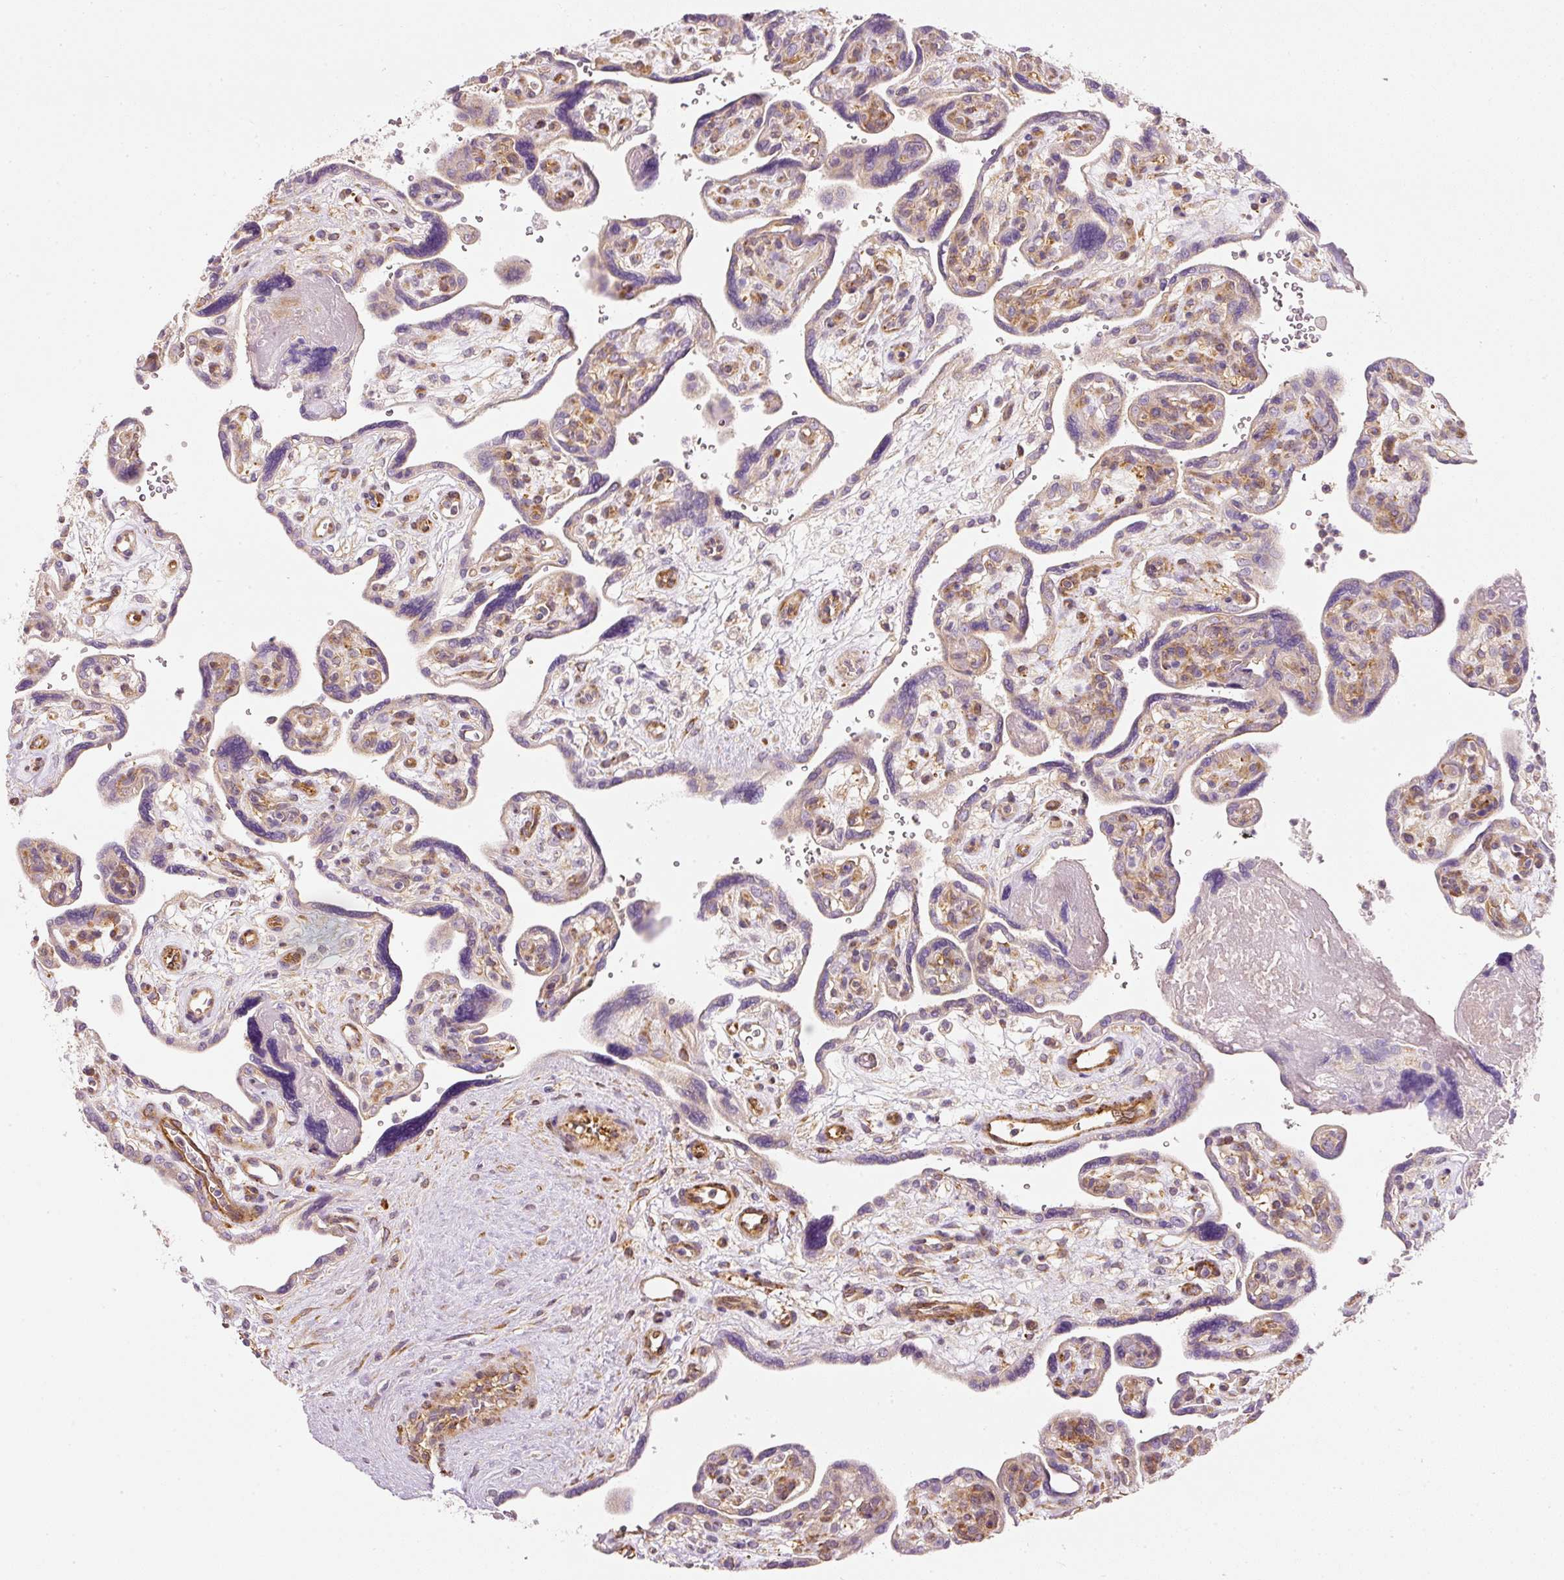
{"staining": {"intensity": "moderate", "quantity": ">75%", "location": "cytoplasmic/membranous"}, "tissue": "placenta", "cell_type": "Decidual cells", "image_type": "normal", "snomed": [{"axis": "morphology", "description": "Normal tissue, NOS"}, {"axis": "topography", "description": "Placenta"}], "caption": "Immunohistochemistry (IHC) staining of normal placenta, which shows medium levels of moderate cytoplasmic/membranous expression in approximately >75% of decidual cells indicating moderate cytoplasmic/membranous protein expression. The staining was performed using DAB (brown) for protein detection and nuclei were counterstained in hematoxylin (blue).", "gene": "RNF167", "patient": {"sex": "female", "age": 39}}